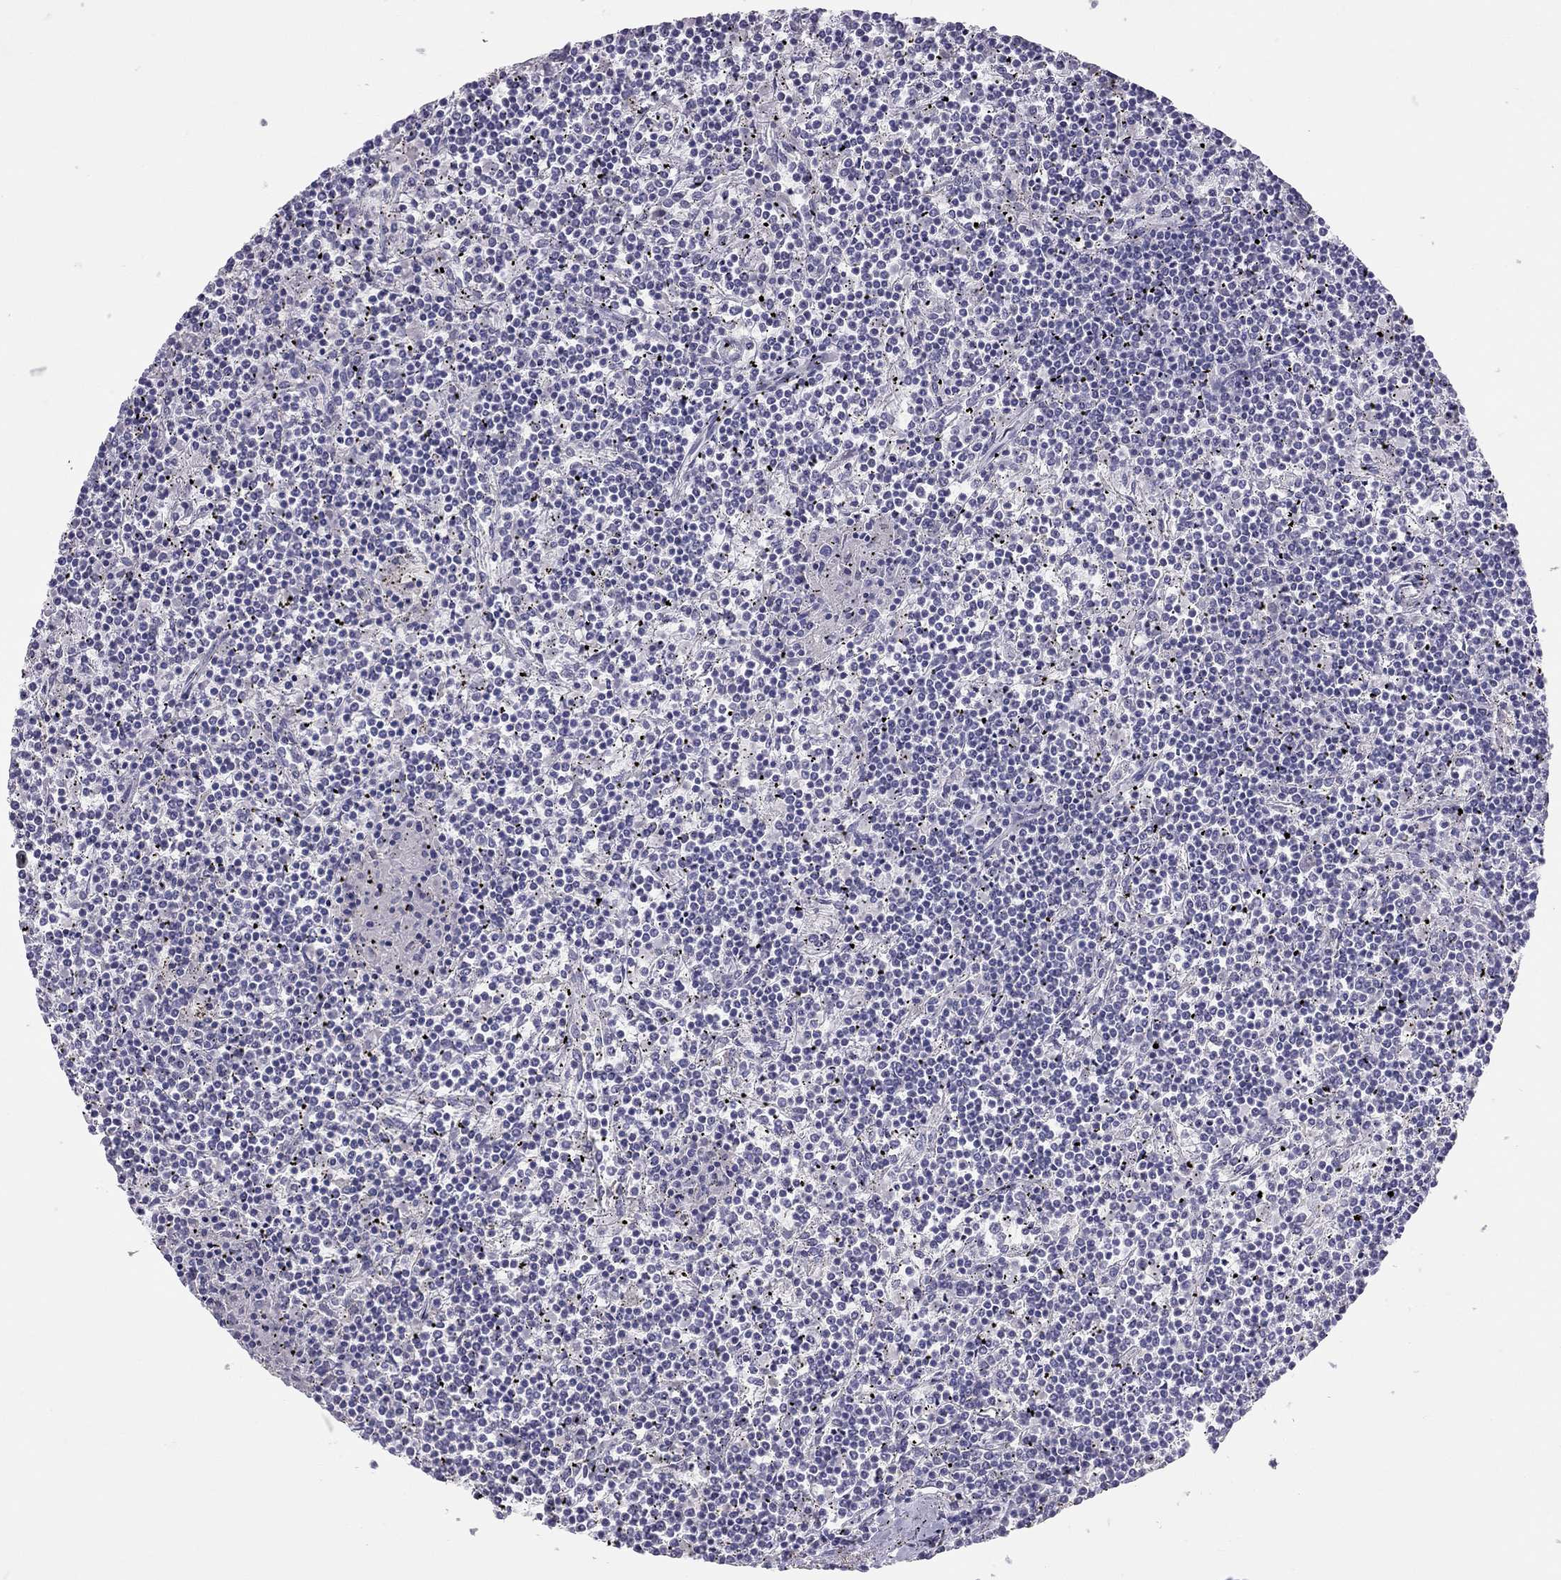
{"staining": {"intensity": "negative", "quantity": "none", "location": "none"}, "tissue": "lymphoma", "cell_type": "Tumor cells", "image_type": "cancer", "snomed": [{"axis": "morphology", "description": "Malignant lymphoma, non-Hodgkin's type, Low grade"}, {"axis": "topography", "description": "Spleen"}], "caption": "IHC micrograph of neoplastic tissue: low-grade malignant lymphoma, non-Hodgkin's type stained with DAB (3,3'-diaminobenzidine) shows no significant protein expression in tumor cells.", "gene": "SPATA12", "patient": {"sex": "female", "age": 19}}